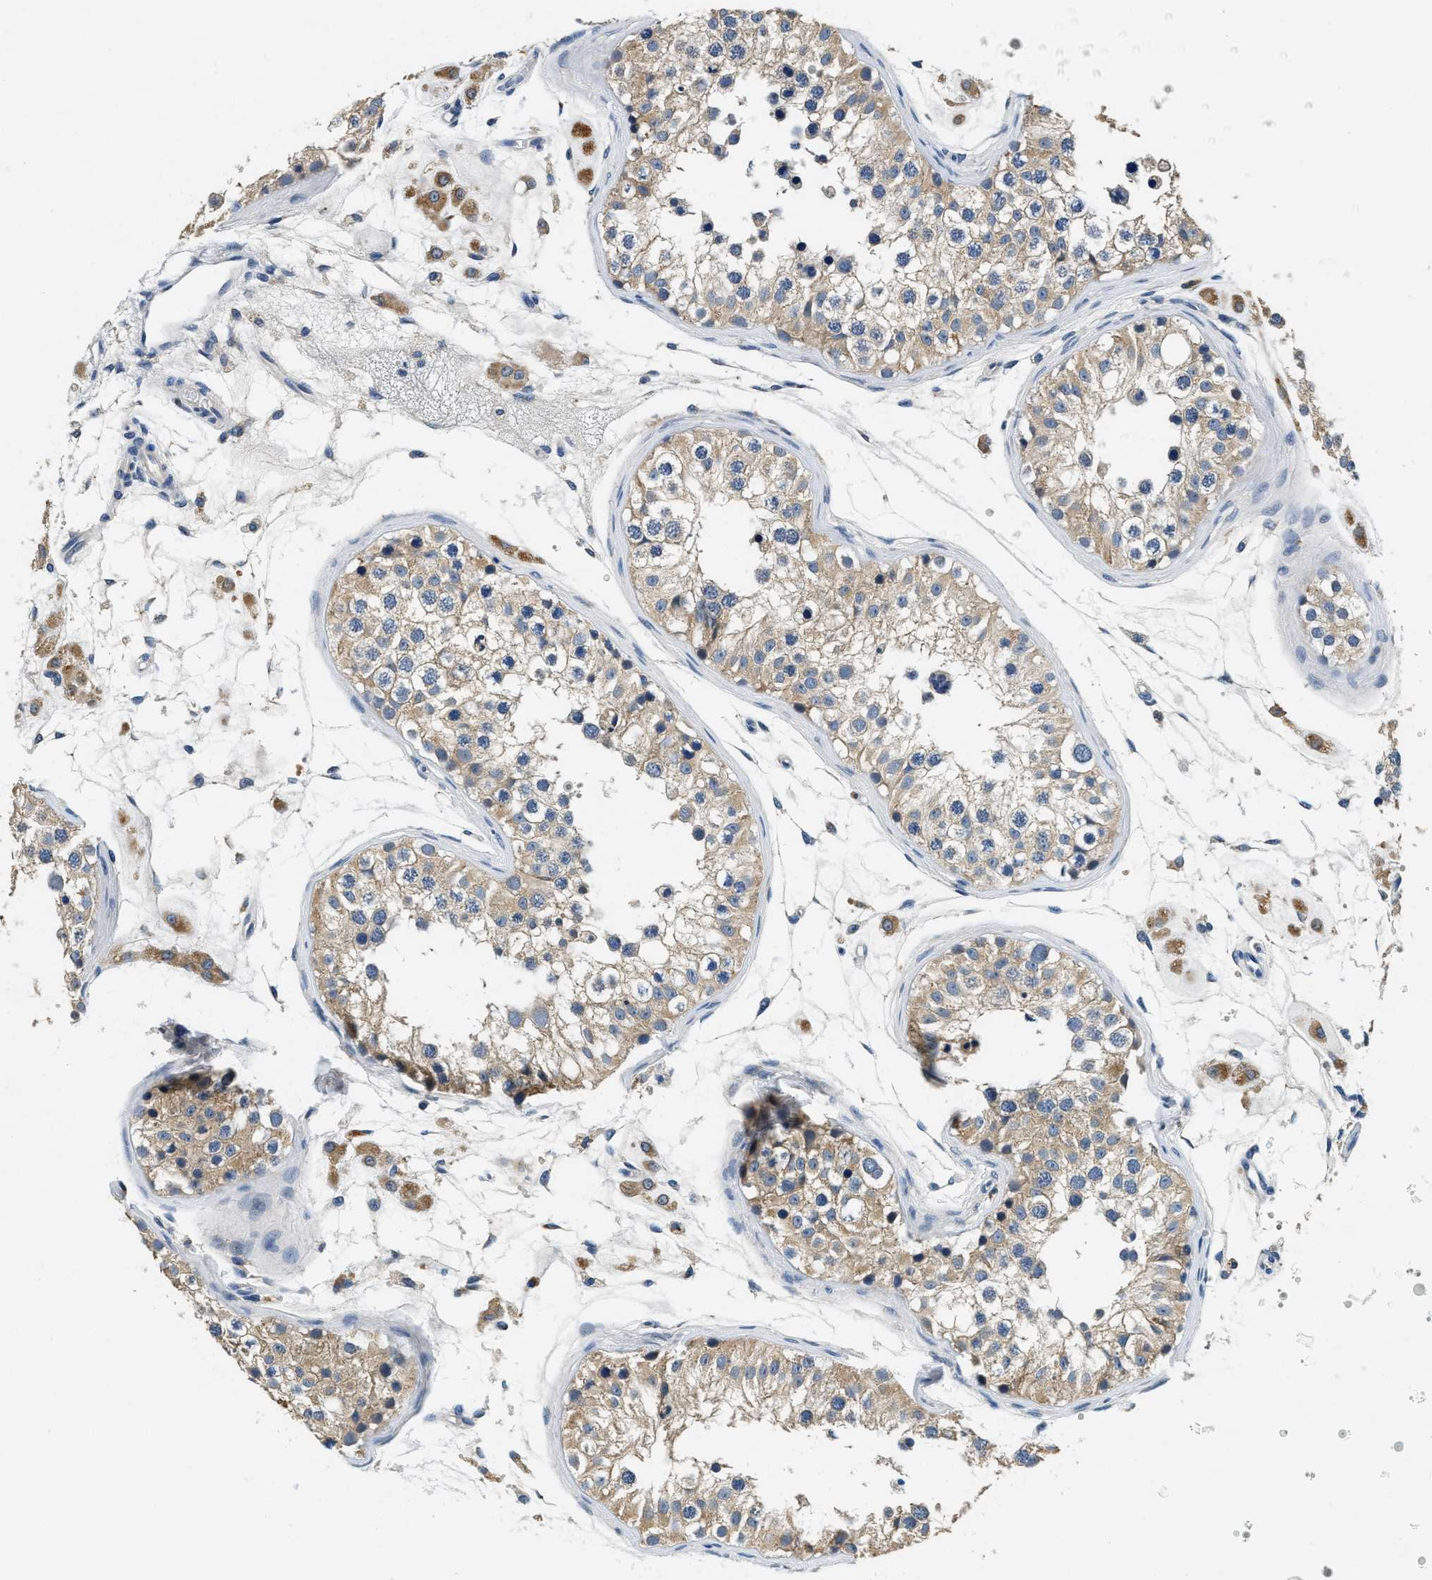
{"staining": {"intensity": "moderate", "quantity": ">75%", "location": "cytoplasmic/membranous"}, "tissue": "testis", "cell_type": "Cells in seminiferous ducts", "image_type": "normal", "snomed": [{"axis": "morphology", "description": "Normal tissue, NOS"}, {"axis": "morphology", "description": "Adenocarcinoma, metastatic, NOS"}, {"axis": "topography", "description": "Testis"}], "caption": "Protein staining shows moderate cytoplasmic/membranous staining in about >75% of cells in seminiferous ducts in unremarkable testis.", "gene": "ALDH3A2", "patient": {"sex": "male", "age": 26}}